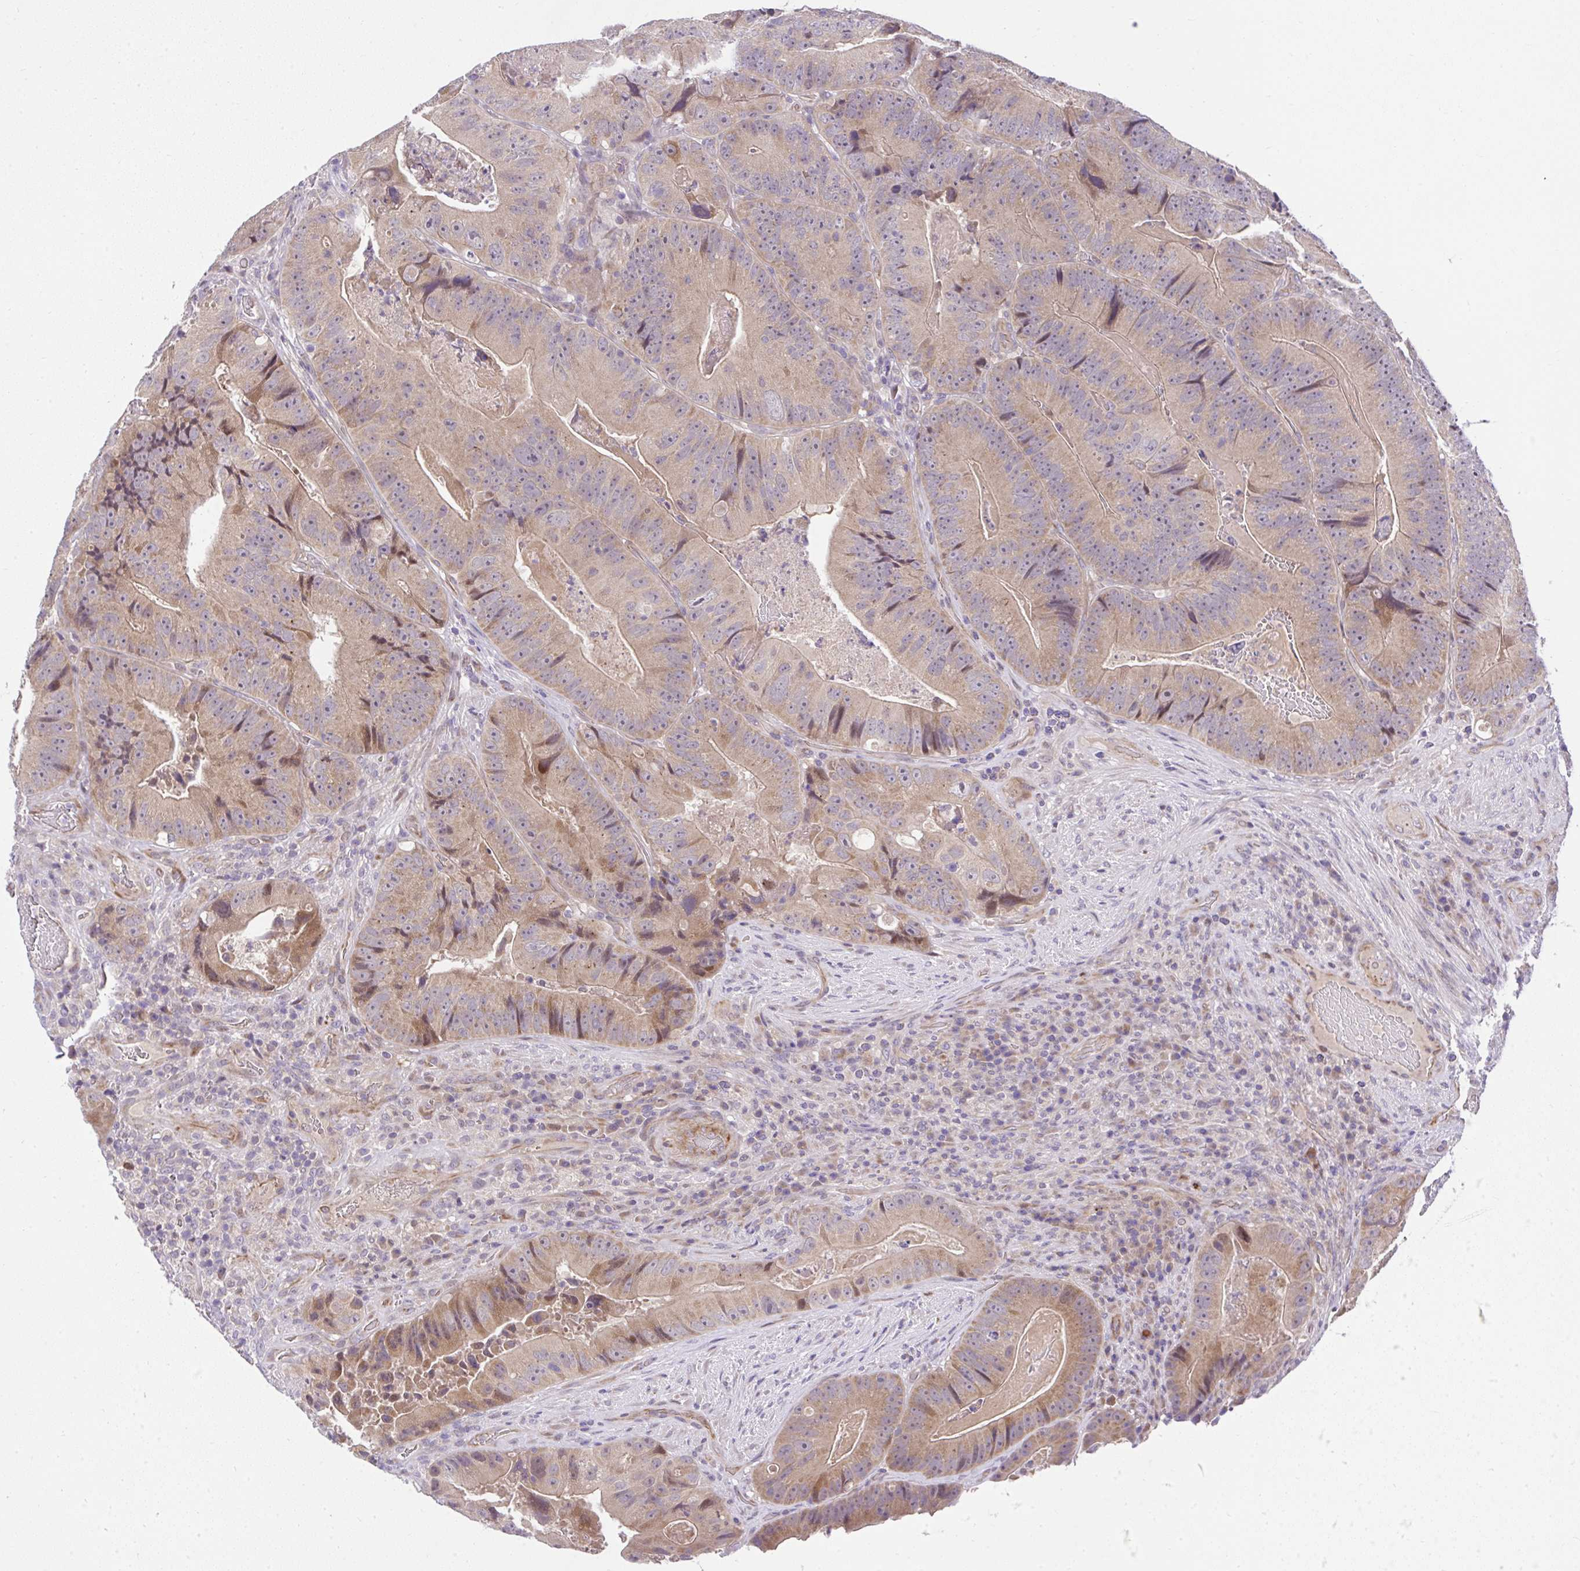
{"staining": {"intensity": "weak", "quantity": ">75%", "location": "cytoplasmic/membranous"}, "tissue": "colorectal cancer", "cell_type": "Tumor cells", "image_type": "cancer", "snomed": [{"axis": "morphology", "description": "Adenocarcinoma, NOS"}, {"axis": "topography", "description": "Colon"}], "caption": "Tumor cells display low levels of weak cytoplasmic/membranous expression in approximately >75% of cells in human colorectal adenocarcinoma.", "gene": "CHIA", "patient": {"sex": "female", "age": 86}}